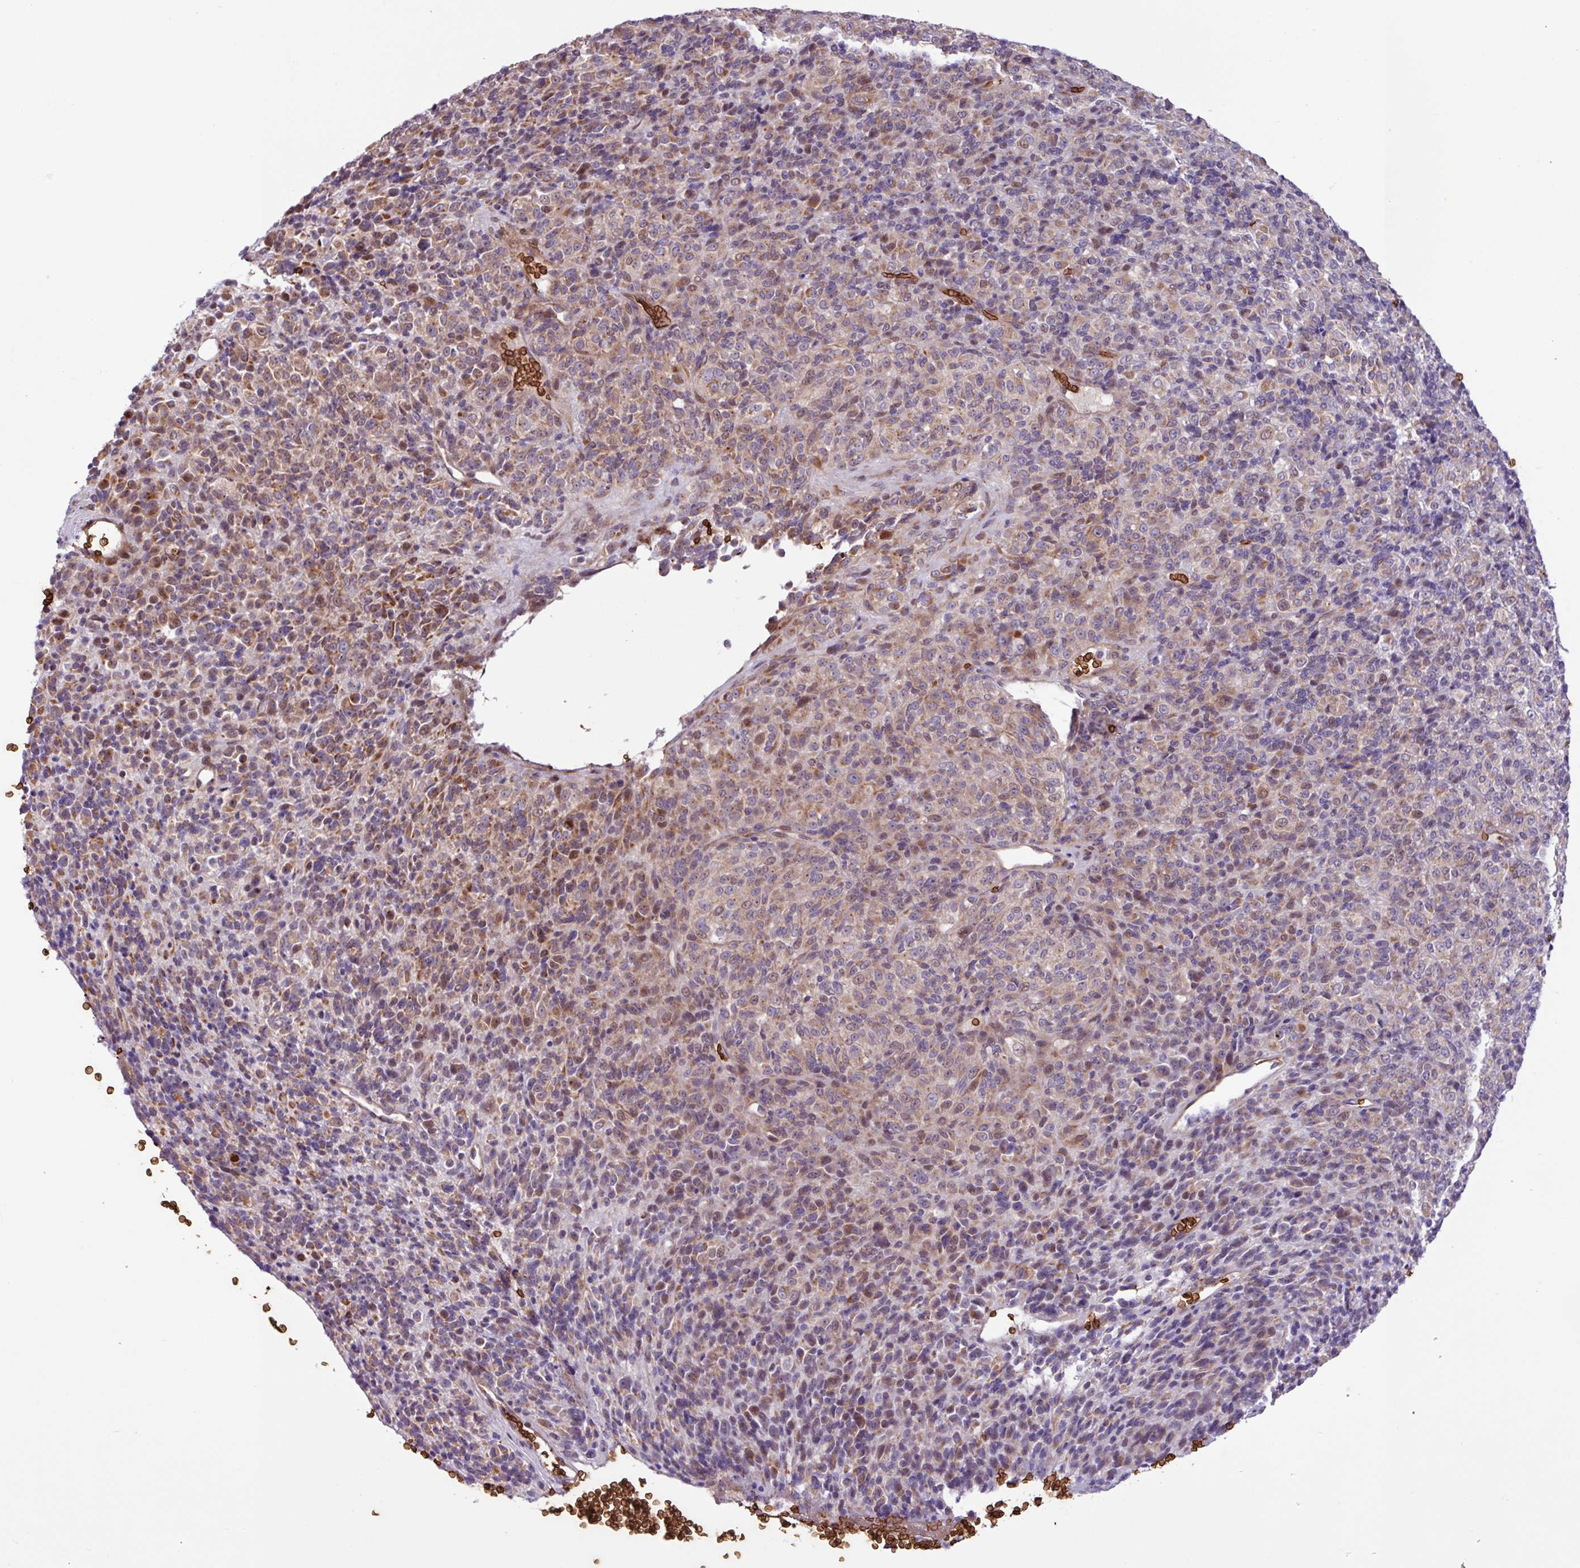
{"staining": {"intensity": "moderate", "quantity": ">75%", "location": "cytoplasmic/membranous"}, "tissue": "melanoma", "cell_type": "Tumor cells", "image_type": "cancer", "snomed": [{"axis": "morphology", "description": "Malignant melanoma, Metastatic site"}, {"axis": "topography", "description": "Brain"}], "caption": "Melanoma stained for a protein (brown) shows moderate cytoplasmic/membranous positive expression in approximately >75% of tumor cells.", "gene": "RAD21L1", "patient": {"sex": "female", "age": 56}}